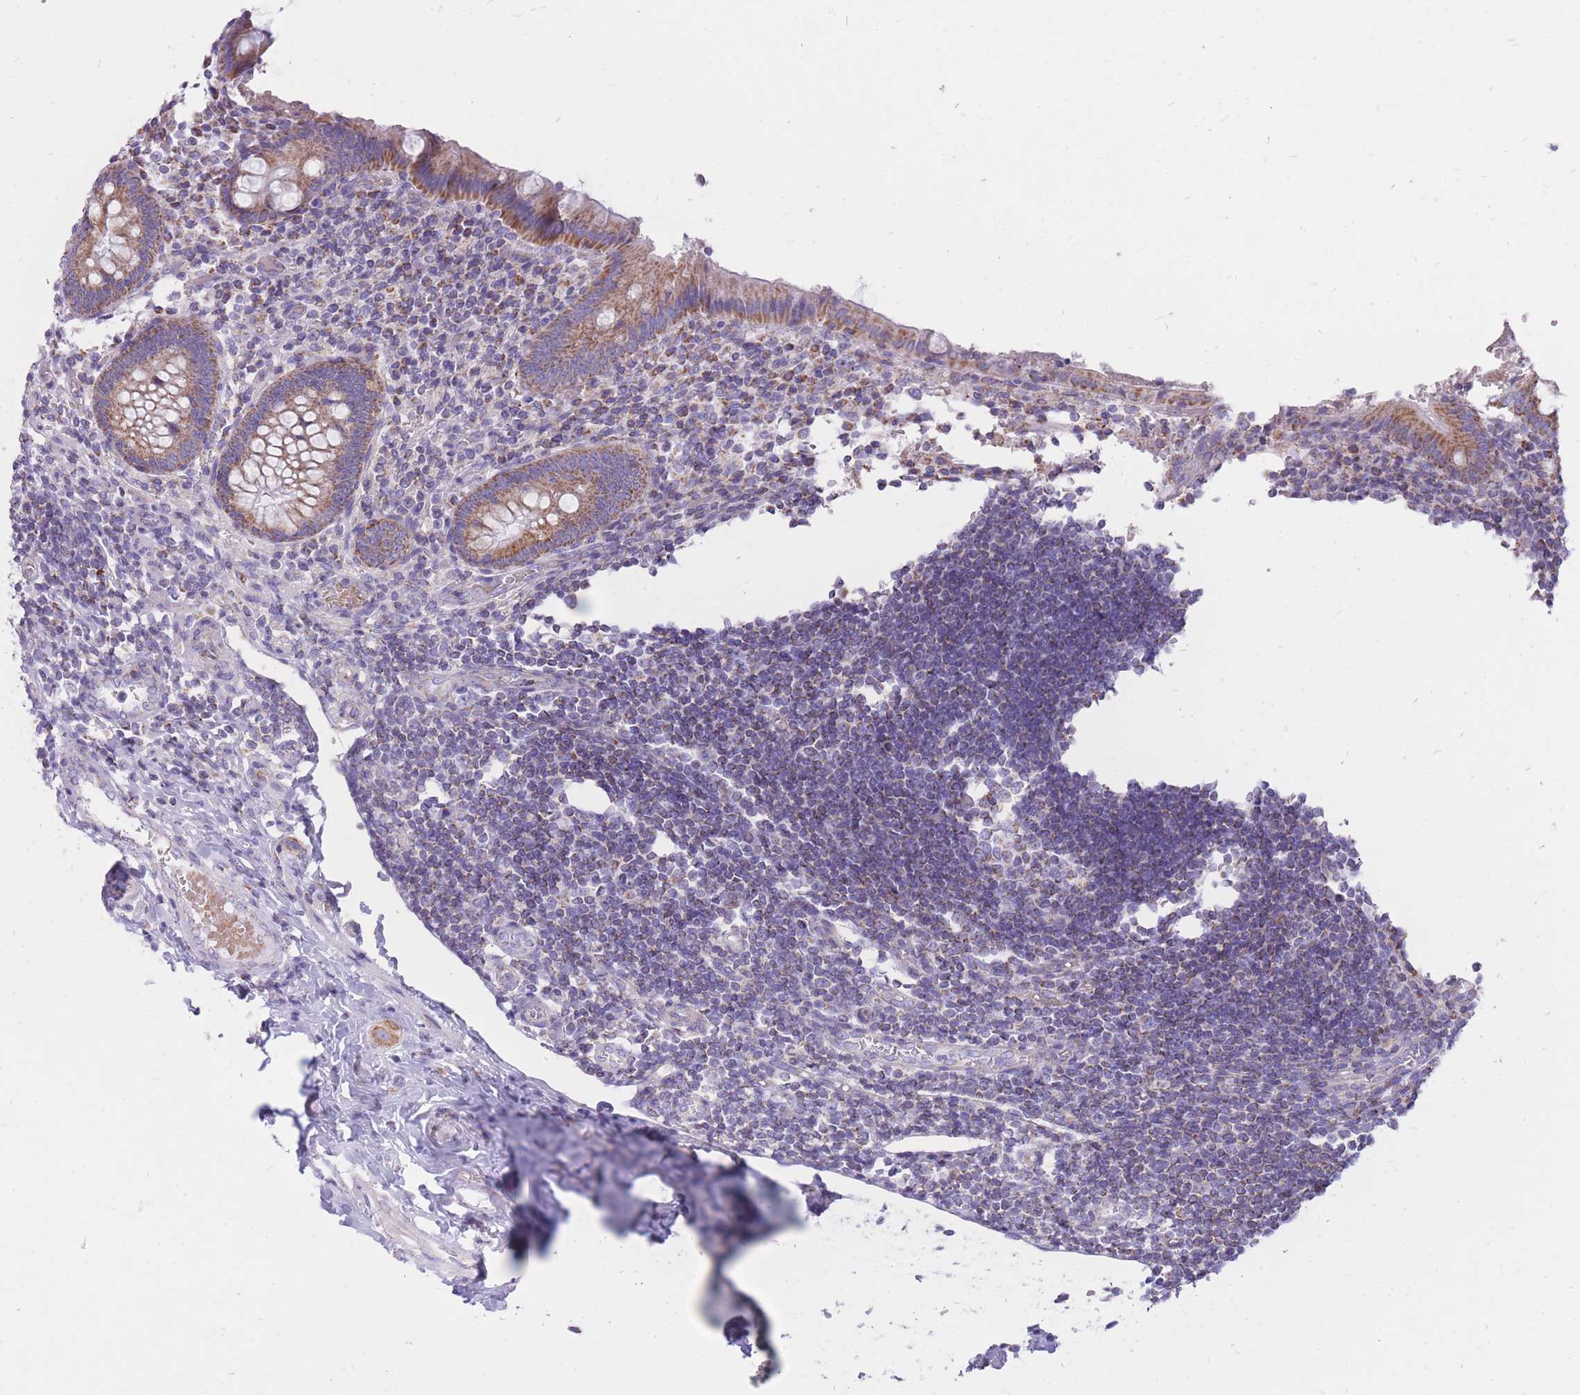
{"staining": {"intensity": "moderate", "quantity": ">75%", "location": "cytoplasmic/membranous"}, "tissue": "appendix", "cell_type": "Glandular cells", "image_type": "normal", "snomed": [{"axis": "morphology", "description": "Normal tissue, NOS"}, {"axis": "topography", "description": "Appendix"}], "caption": "Human appendix stained with a brown dye exhibits moderate cytoplasmic/membranous positive positivity in approximately >75% of glandular cells.", "gene": "PCSK1", "patient": {"sex": "female", "age": 17}}